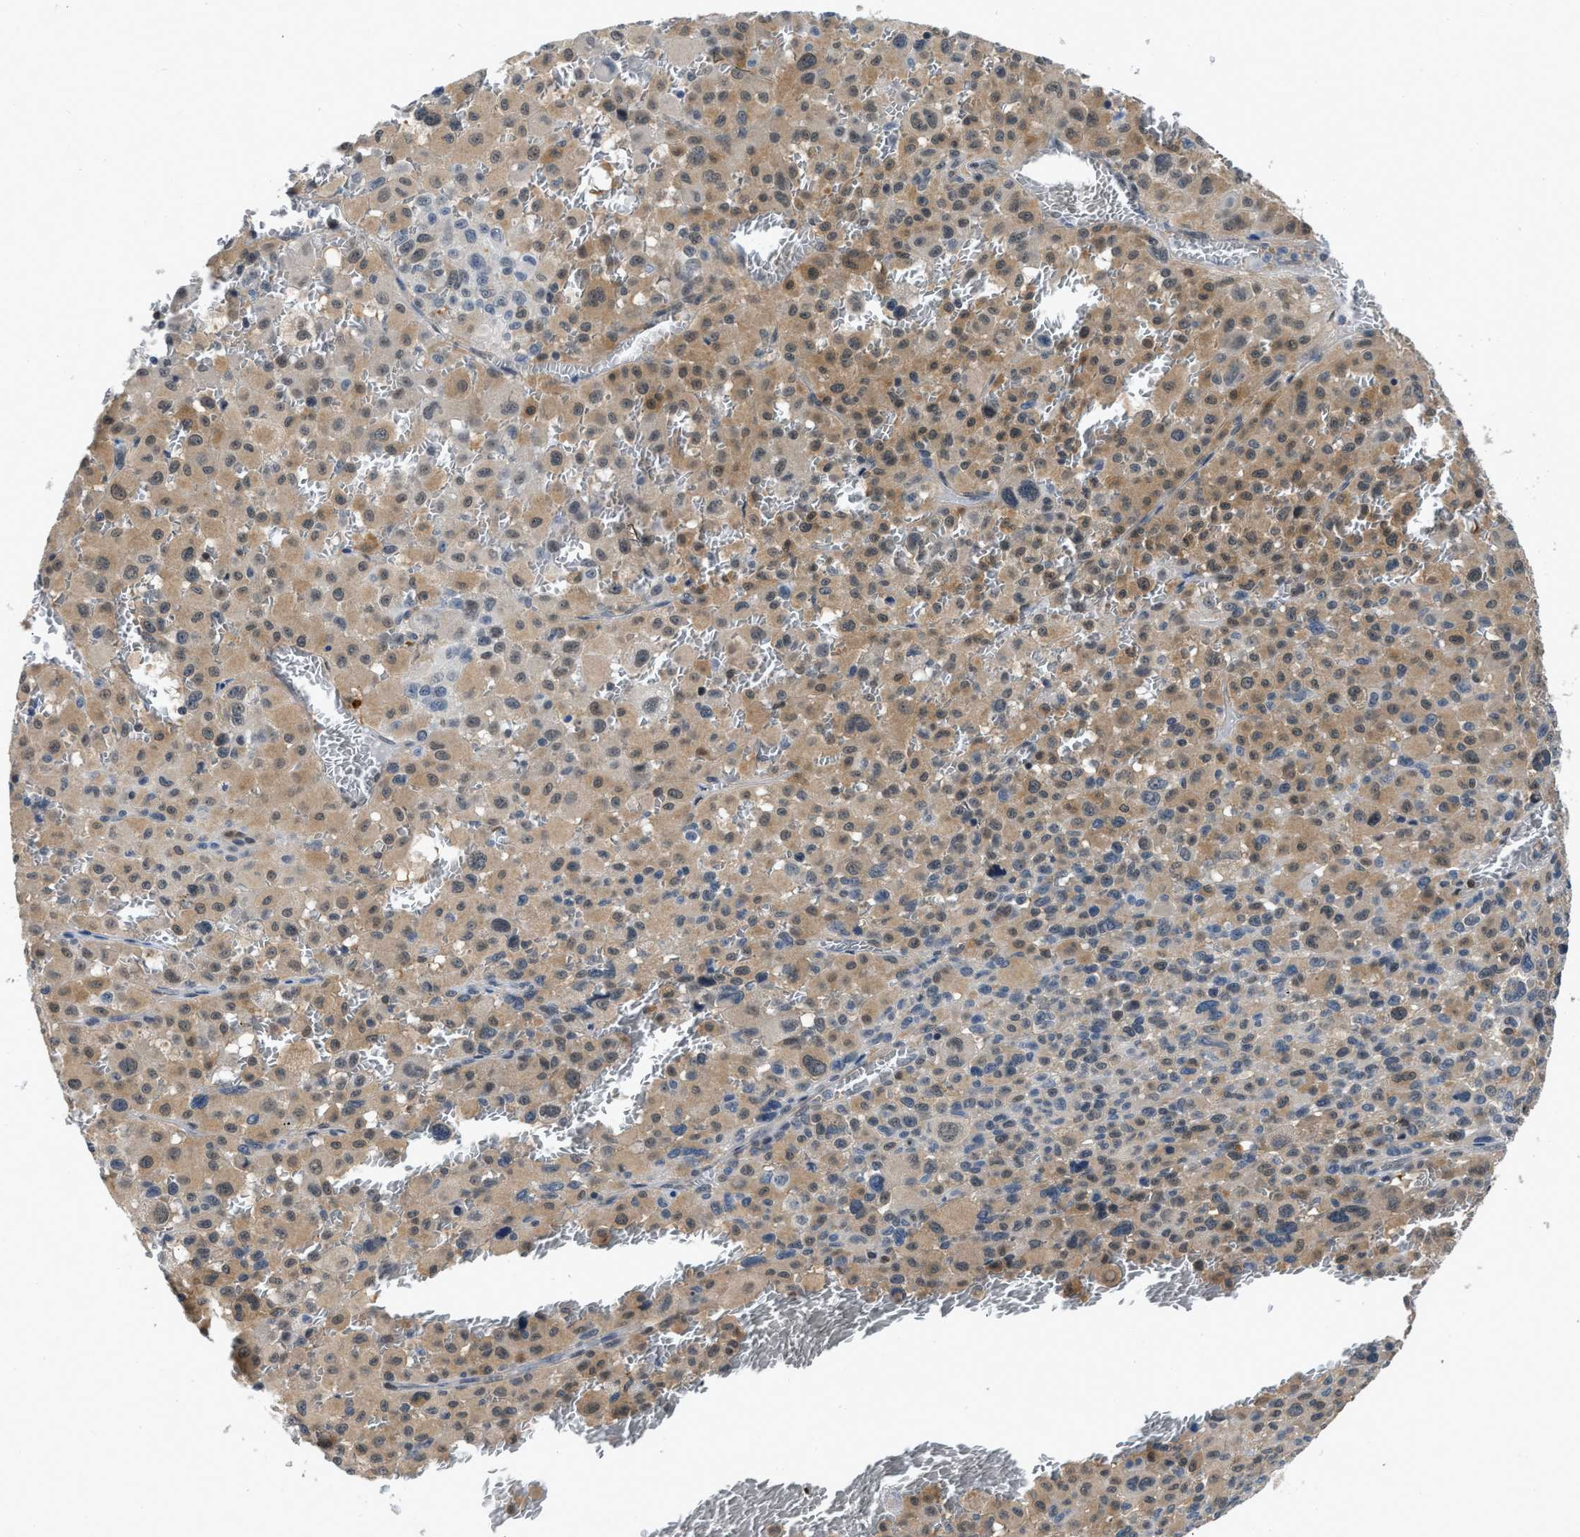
{"staining": {"intensity": "moderate", "quantity": "25%-75%", "location": "cytoplasmic/membranous"}, "tissue": "melanoma", "cell_type": "Tumor cells", "image_type": "cancer", "snomed": [{"axis": "morphology", "description": "Malignant melanoma, Metastatic site"}, {"axis": "topography", "description": "Skin"}], "caption": "A high-resolution micrograph shows immunohistochemistry staining of melanoma, which exhibits moderate cytoplasmic/membranous staining in about 25%-75% of tumor cells.", "gene": "TES", "patient": {"sex": "female", "age": 74}}